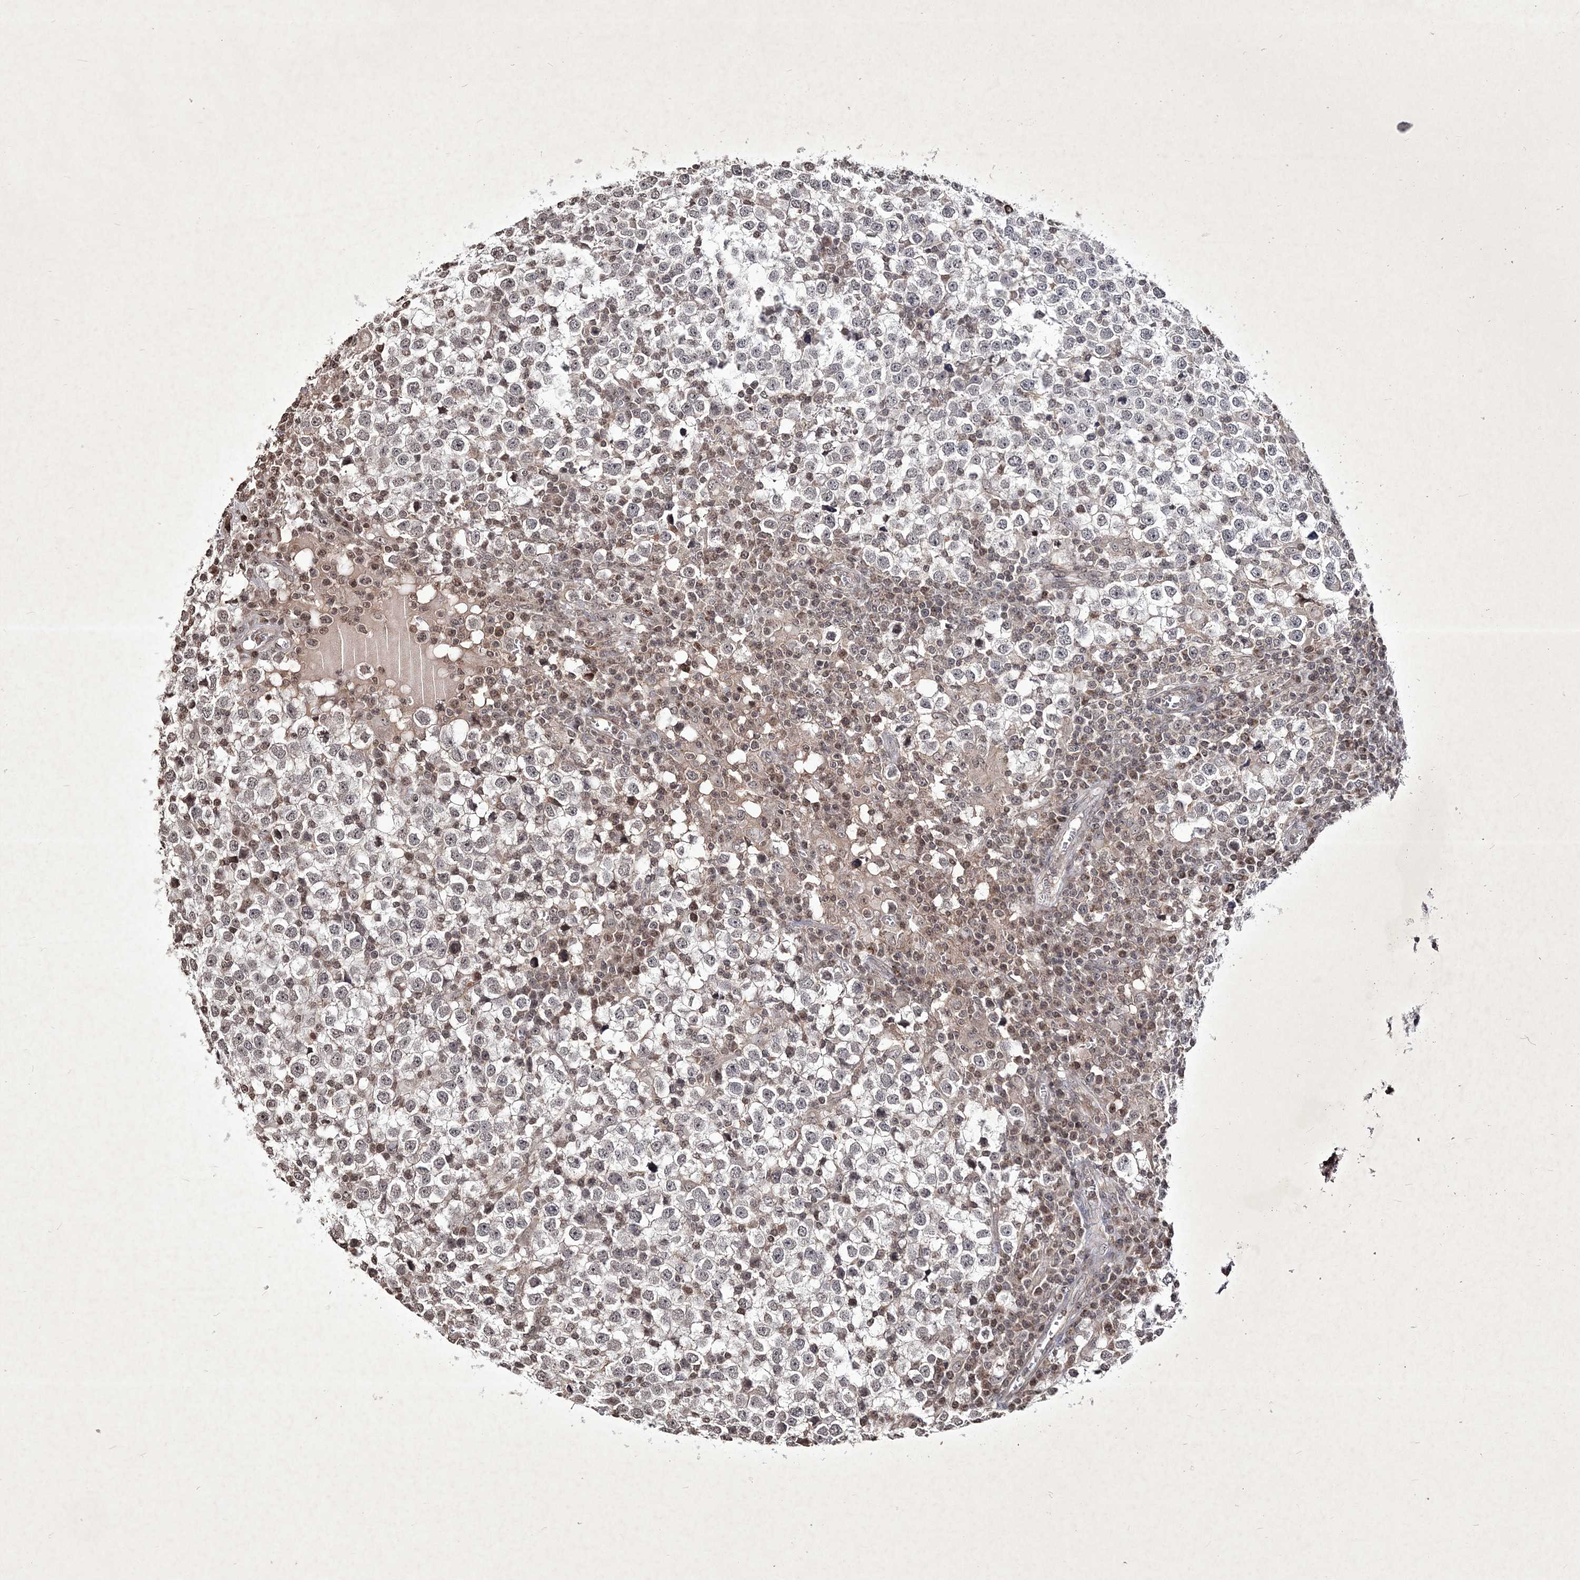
{"staining": {"intensity": "weak", "quantity": "<25%", "location": "nuclear"}, "tissue": "testis cancer", "cell_type": "Tumor cells", "image_type": "cancer", "snomed": [{"axis": "morphology", "description": "Seminoma, NOS"}, {"axis": "topography", "description": "Testis"}], "caption": "Testis cancer (seminoma) stained for a protein using immunohistochemistry demonstrates no positivity tumor cells.", "gene": "SOWAHB", "patient": {"sex": "male", "age": 65}}